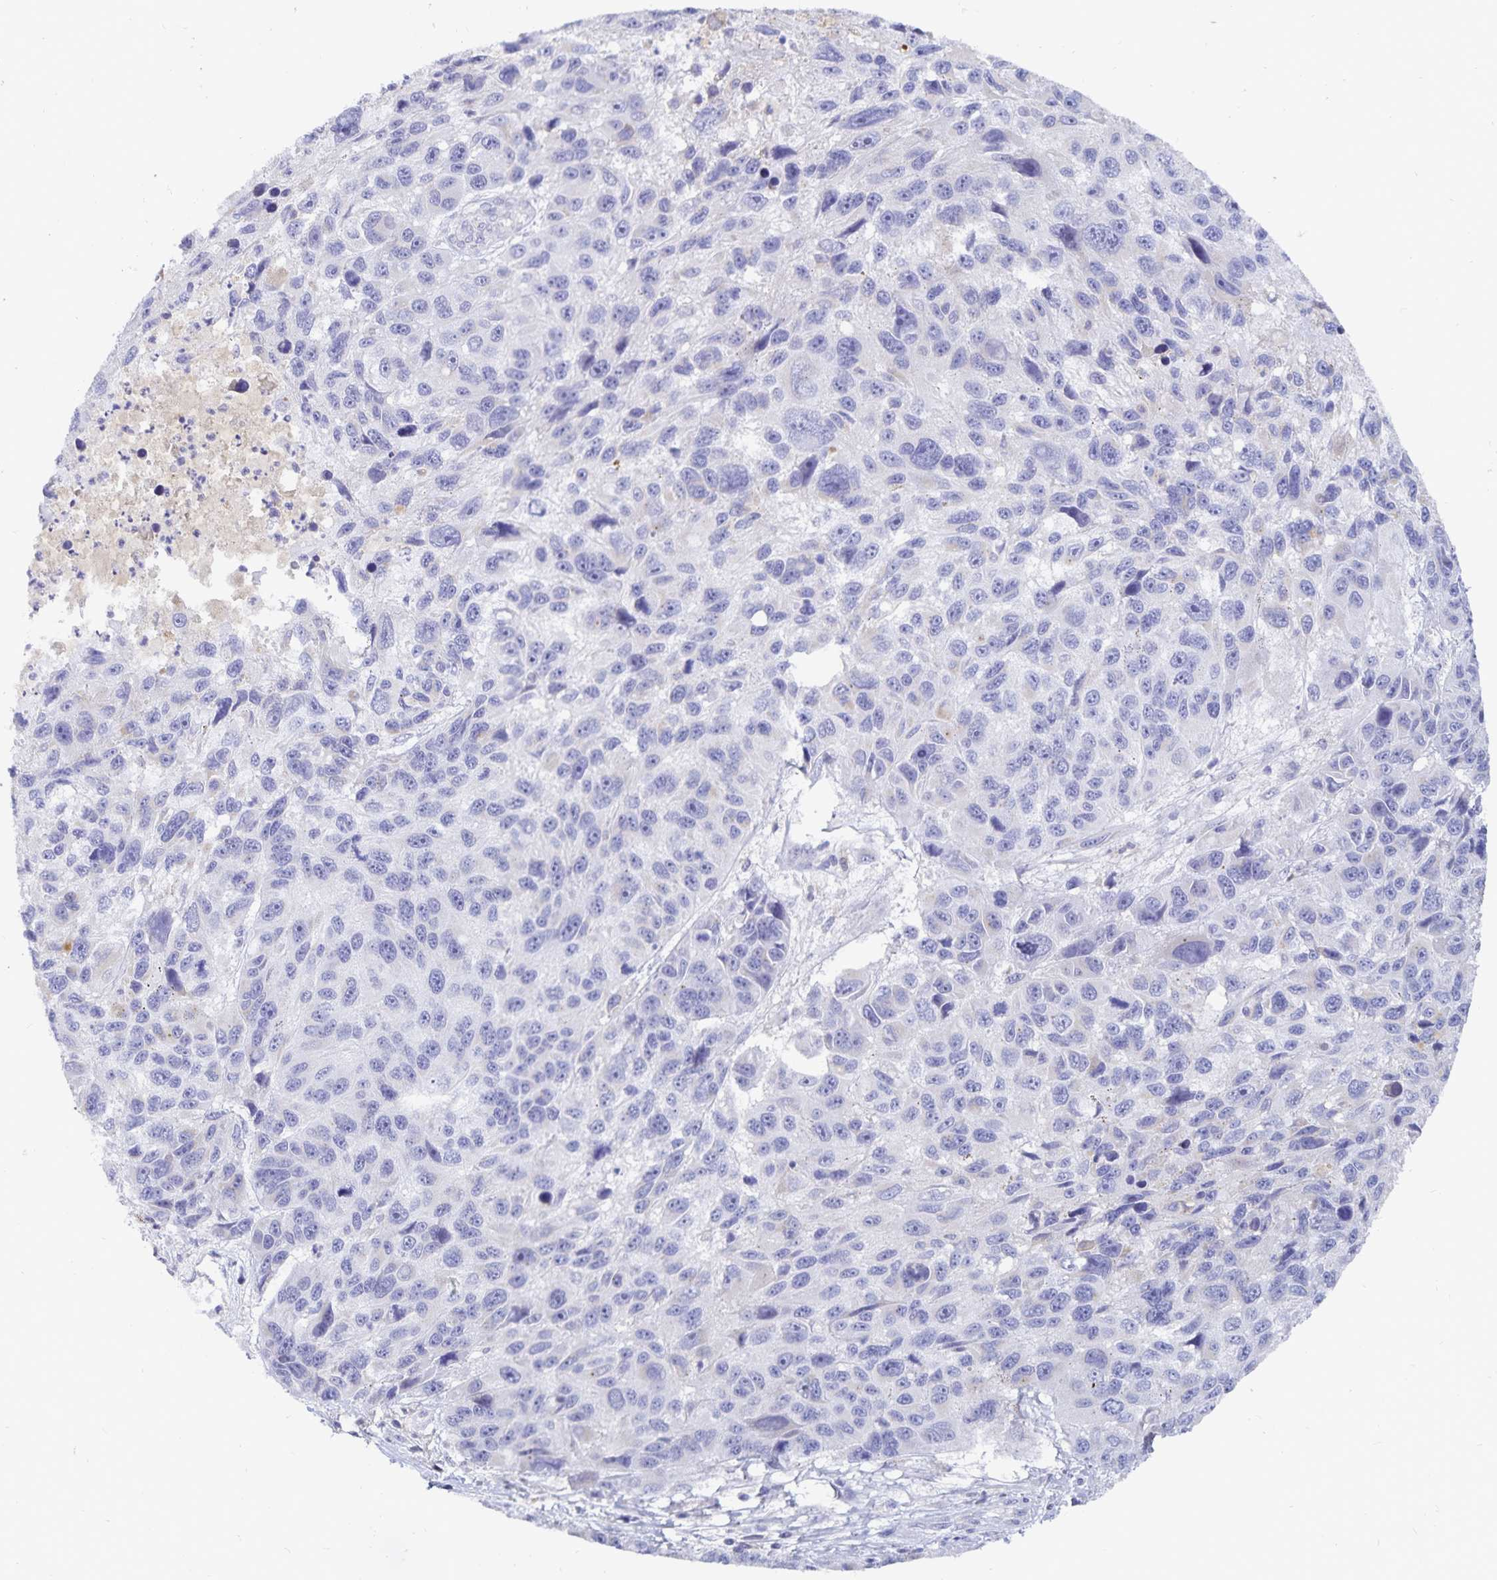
{"staining": {"intensity": "negative", "quantity": "none", "location": "none"}, "tissue": "melanoma", "cell_type": "Tumor cells", "image_type": "cancer", "snomed": [{"axis": "morphology", "description": "Malignant melanoma, NOS"}, {"axis": "topography", "description": "Skin"}], "caption": "Tumor cells are negative for protein expression in human melanoma.", "gene": "PKHD1", "patient": {"sex": "male", "age": 53}}